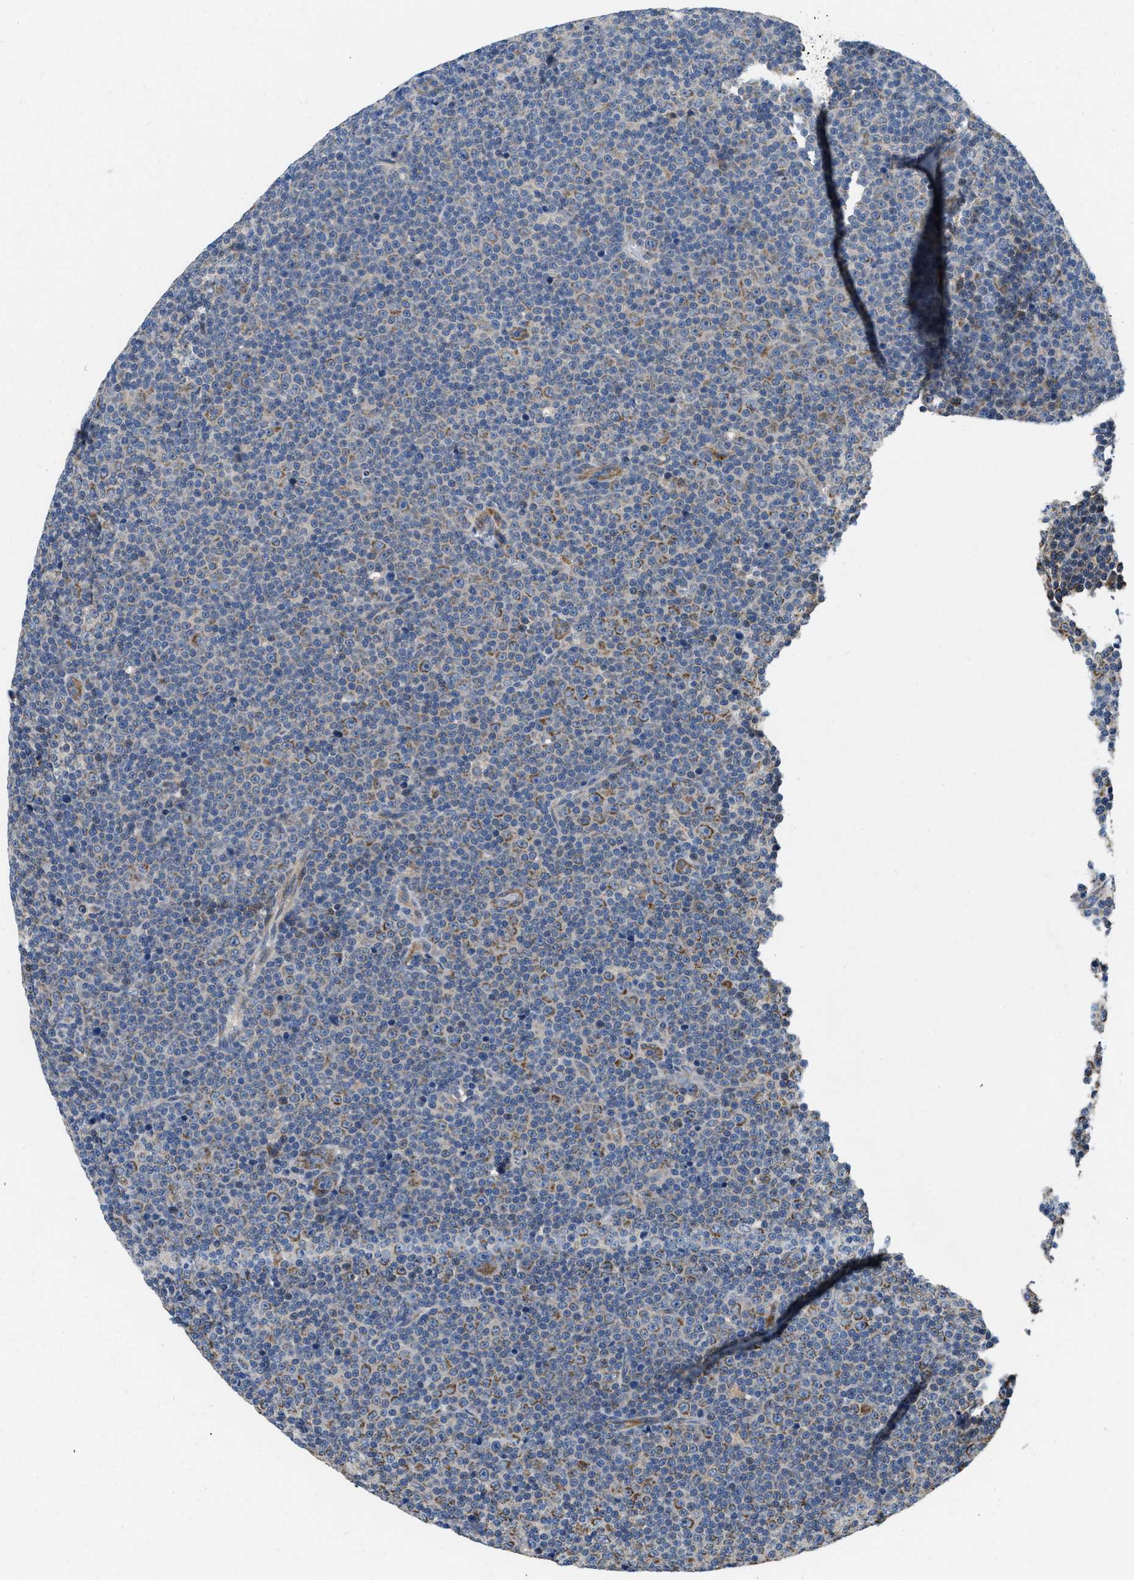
{"staining": {"intensity": "moderate", "quantity": "<25%", "location": "cytoplasmic/membranous"}, "tissue": "lymphoma", "cell_type": "Tumor cells", "image_type": "cancer", "snomed": [{"axis": "morphology", "description": "Malignant lymphoma, non-Hodgkin's type, Low grade"}, {"axis": "topography", "description": "Lymph node"}], "caption": "Tumor cells demonstrate low levels of moderate cytoplasmic/membranous staining in about <25% of cells in human lymphoma.", "gene": "ZNF599", "patient": {"sex": "female", "age": 67}}